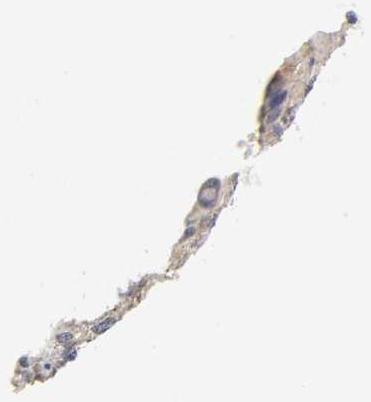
{"staining": {"intensity": "weak", "quantity": ">75%", "location": "cytoplasmic/membranous"}, "tissue": "melanoma", "cell_type": "Tumor cells", "image_type": "cancer", "snomed": [{"axis": "morphology", "description": "Malignant melanoma, Metastatic site"}, {"axis": "topography", "description": "Lymph node"}], "caption": "A micrograph of human malignant melanoma (metastatic site) stained for a protein exhibits weak cytoplasmic/membranous brown staining in tumor cells.", "gene": "SPTAN1", "patient": {"sex": "male", "age": 61}}